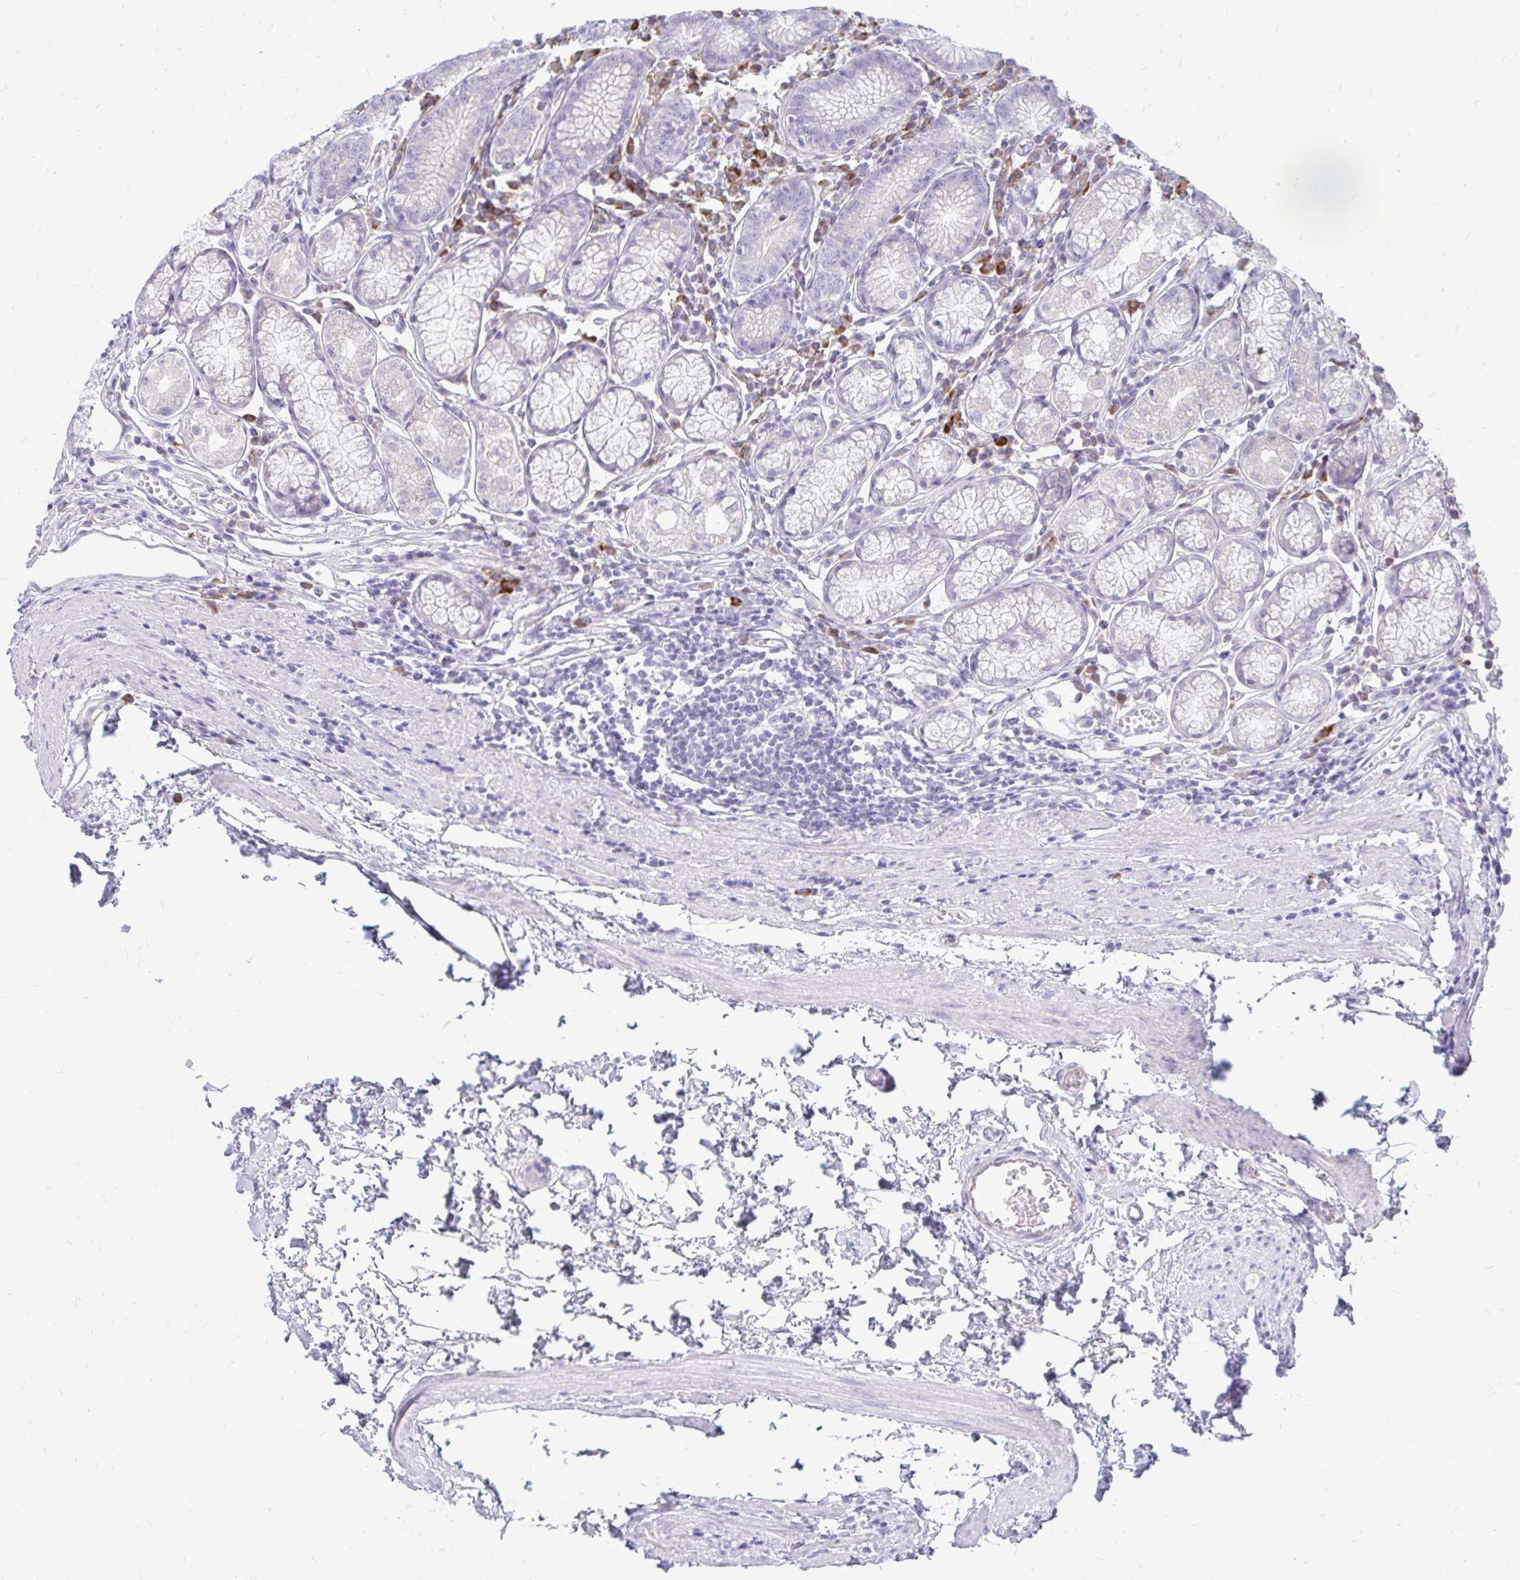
{"staining": {"intensity": "negative", "quantity": "none", "location": "none"}, "tissue": "stomach", "cell_type": "Glandular cells", "image_type": "normal", "snomed": [{"axis": "morphology", "description": "Normal tissue, NOS"}, {"axis": "topography", "description": "Stomach"}], "caption": "Image shows no significant protein expression in glandular cells of normal stomach.", "gene": "TSPEAR", "patient": {"sex": "male", "age": 55}}